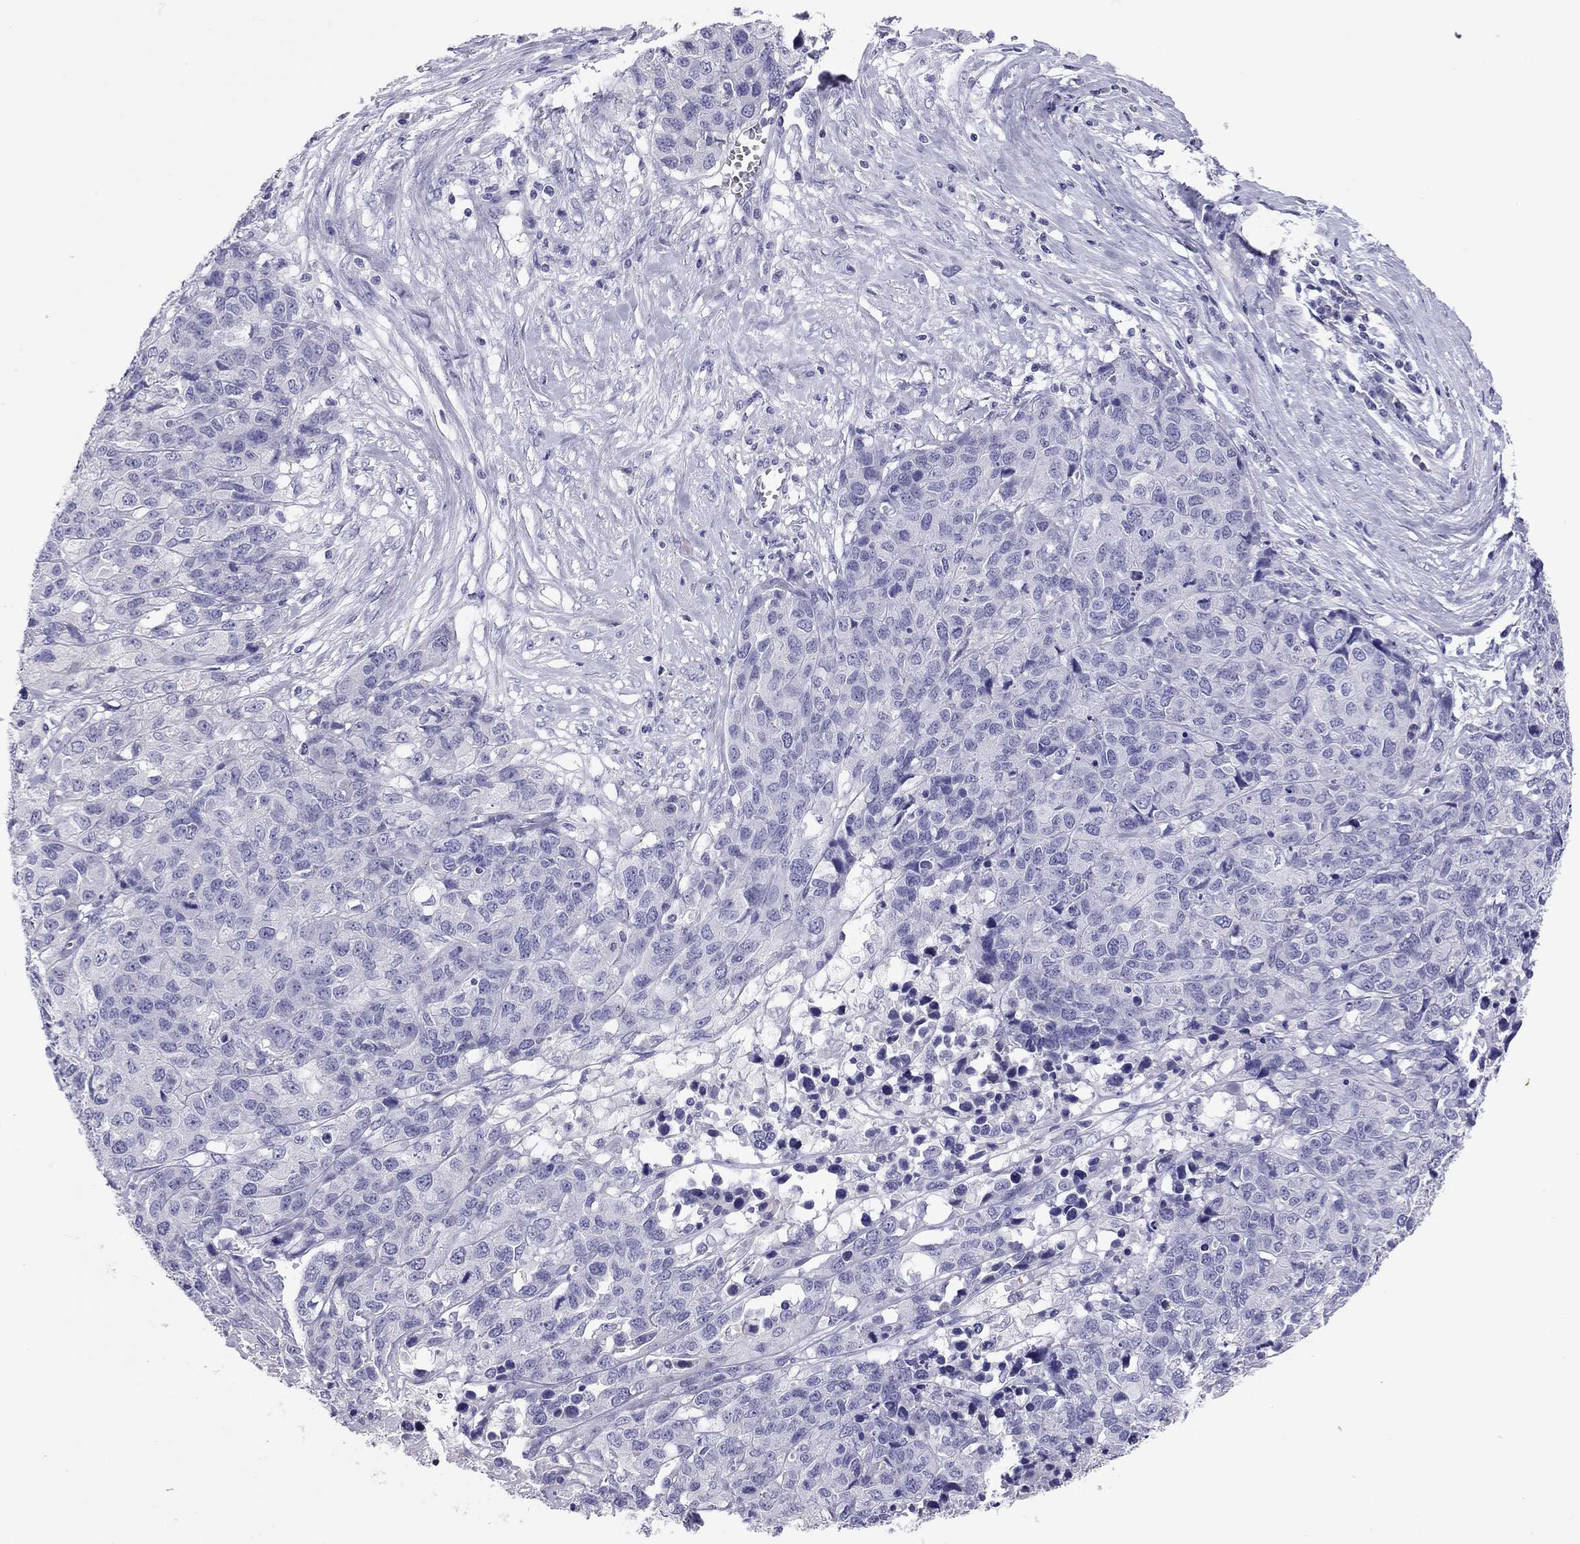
{"staining": {"intensity": "negative", "quantity": "none", "location": "none"}, "tissue": "ovarian cancer", "cell_type": "Tumor cells", "image_type": "cancer", "snomed": [{"axis": "morphology", "description": "Cystadenocarcinoma, serous, NOS"}, {"axis": "topography", "description": "Ovary"}], "caption": "IHC micrograph of neoplastic tissue: human ovarian cancer (serous cystadenocarcinoma) stained with DAB exhibits no significant protein positivity in tumor cells.", "gene": "CALHM1", "patient": {"sex": "female", "age": 87}}